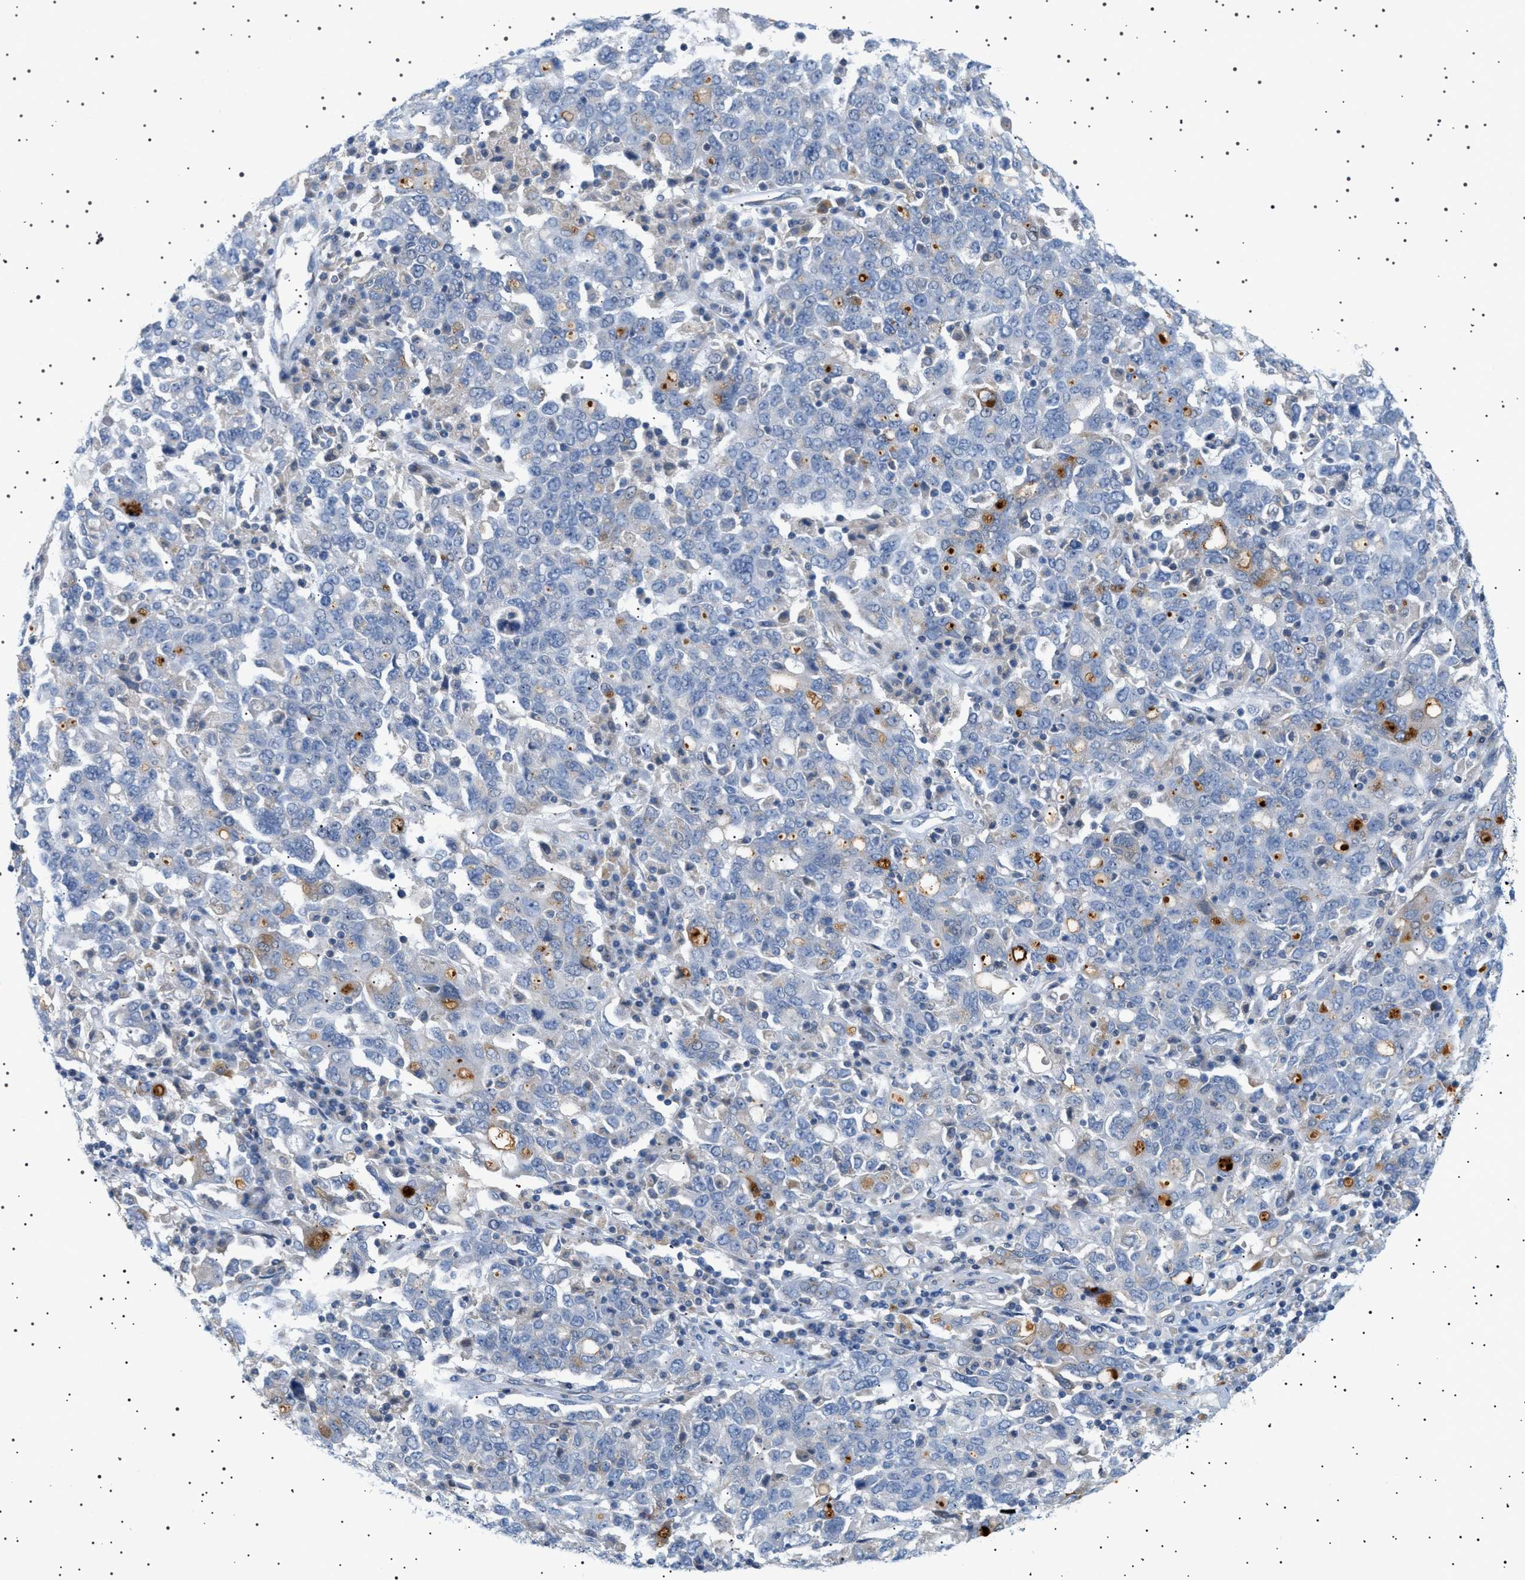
{"staining": {"intensity": "negative", "quantity": "none", "location": "none"}, "tissue": "ovarian cancer", "cell_type": "Tumor cells", "image_type": "cancer", "snomed": [{"axis": "morphology", "description": "Carcinoma, endometroid"}, {"axis": "topography", "description": "Ovary"}], "caption": "Immunohistochemical staining of human ovarian endometroid carcinoma reveals no significant expression in tumor cells. (DAB IHC, high magnification).", "gene": "ADCY10", "patient": {"sex": "female", "age": 62}}